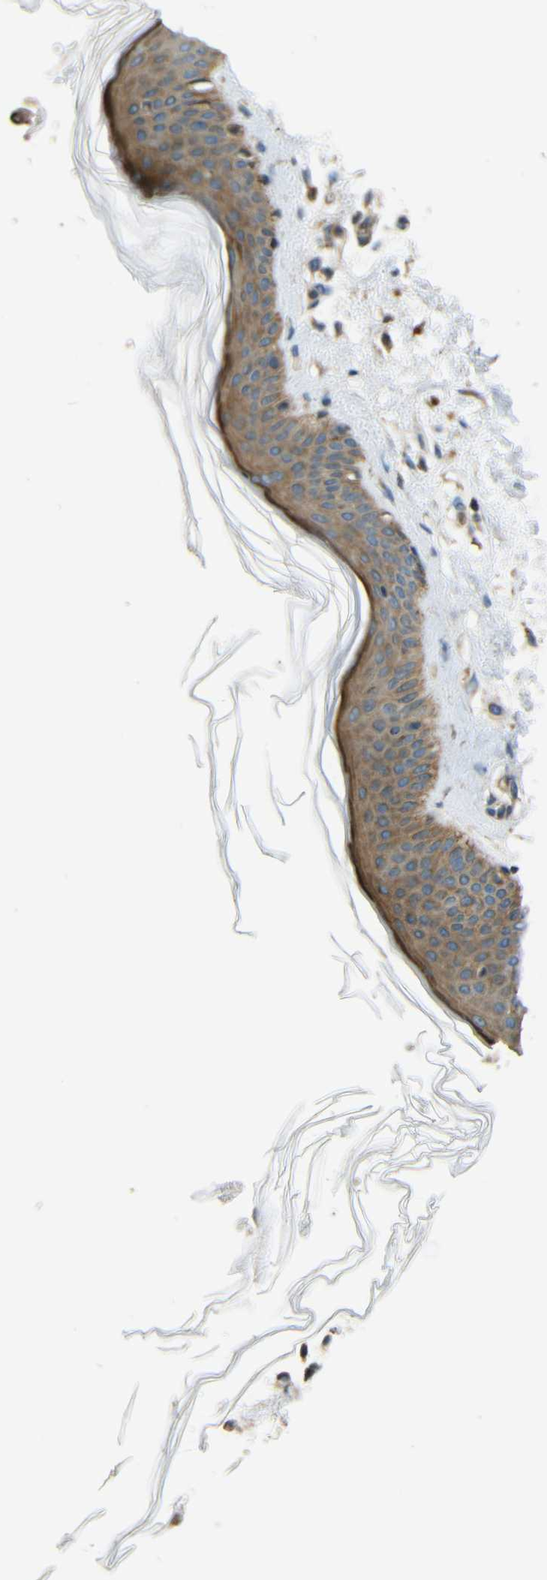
{"staining": {"intensity": "moderate", "quantity": ">75%", "location": "cytoplasmic/membranous"}, "tissue": "skin", "cell_type": "Fibroblasts", "image_type": "normal", "snomed": [{"axis": "morphology", "description": "Normal tissue, NOS"}, {"axis": "topography", "description": "Skin"}], "caption": "DAB immunohistochemical staining of unremarkable skin shows moderate cytoplasmic/membranous protein positivity in about >75% of fibroblasts.", "gene": "ACACA", "patient": {"sex": "female", "age": 56}}